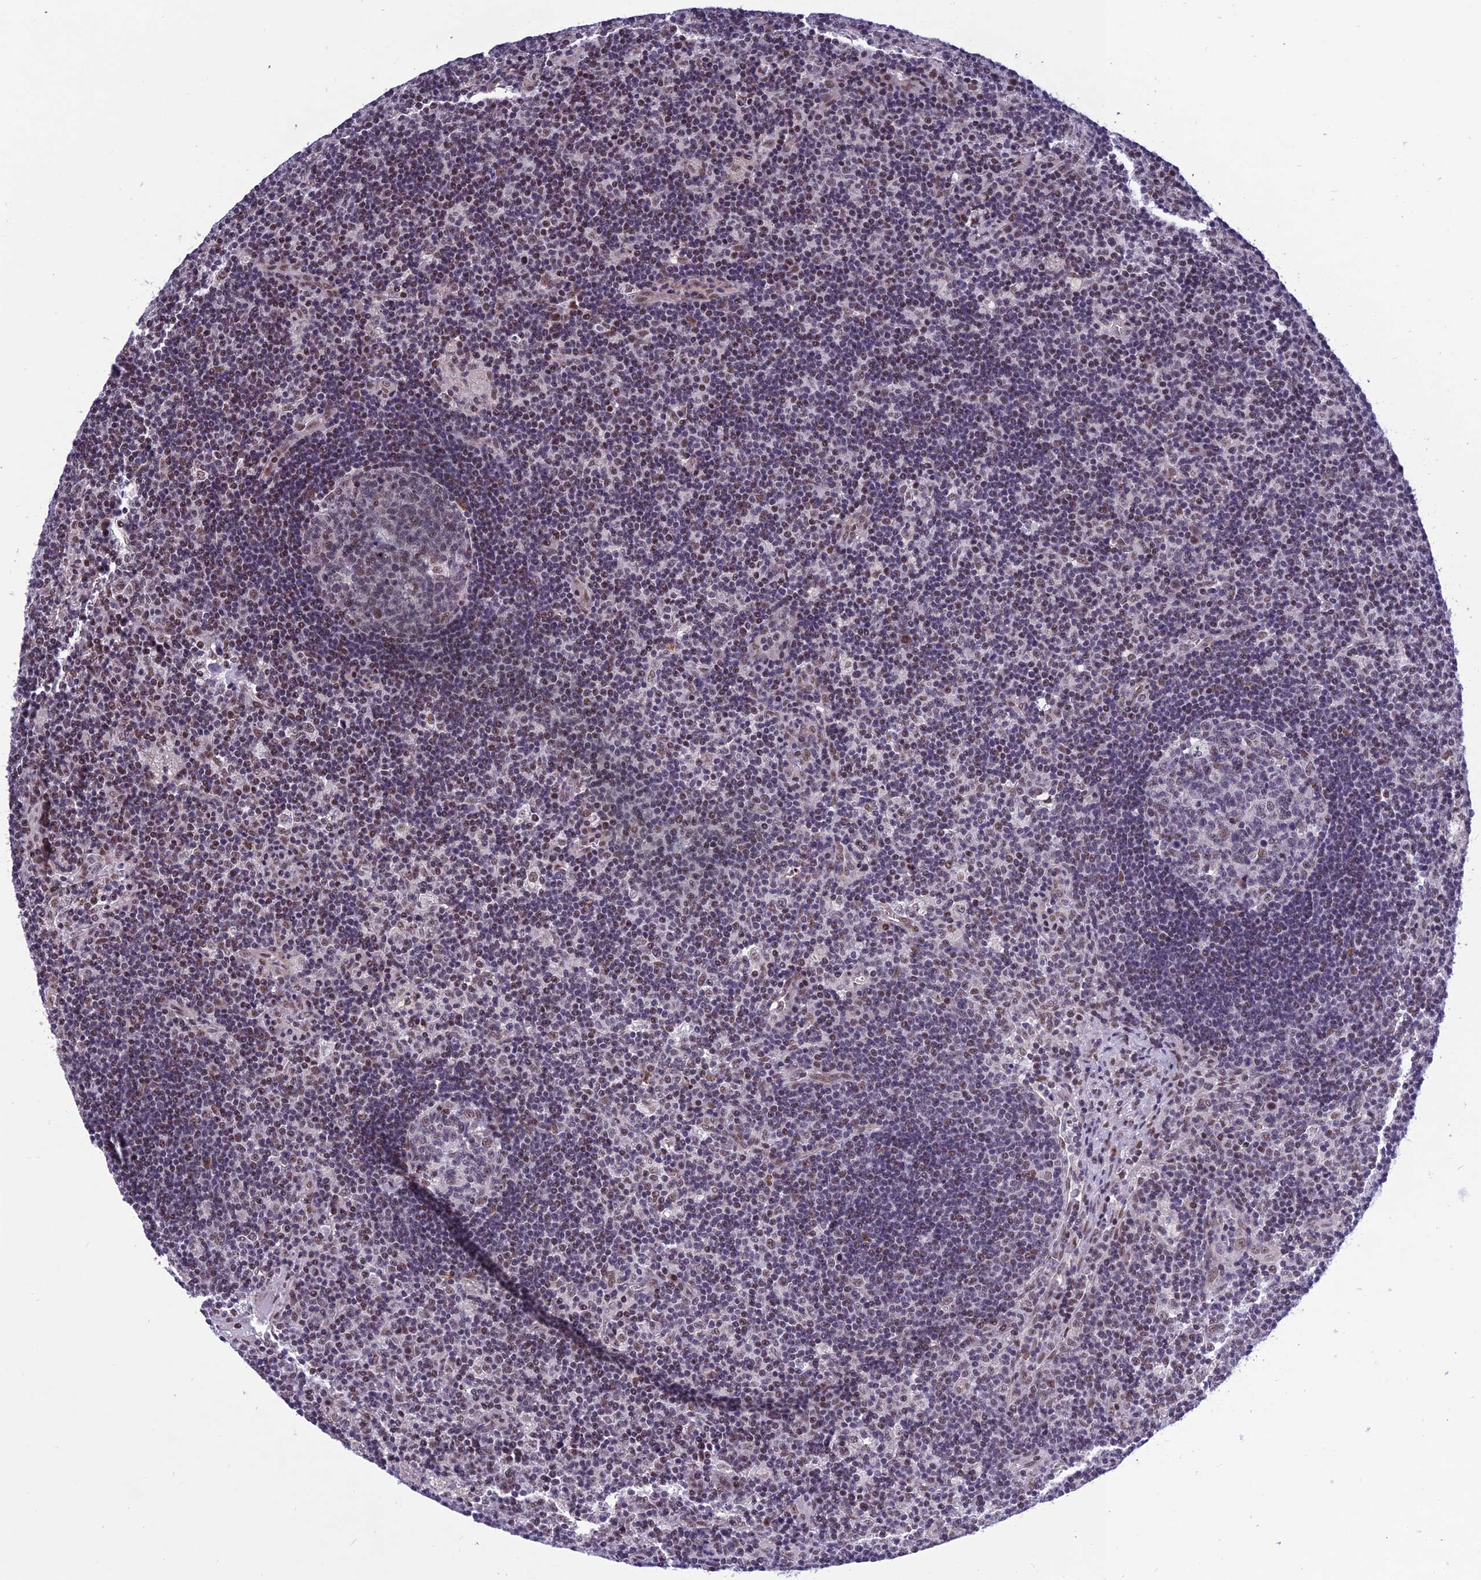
{"staining": {"intensity": "moderate", "quantity": "<25%", "location": "nuclear"}, "tissue": "lymph node", "cell_type": "Germinal center cells", "image_type": "normal", "snomed": [{"axis": "morphology", "description": "Normal tissue, NOS"}, {"axis": "topography", "description": "Lymph node"}], "caption": "Moderate nuclear positivity for a protein is appreciated in approximately <25% of germinal center cells of benign lymph node using IHC.", "gene": "RSRC1", "patient": {"sex": "male", "age": 58}}